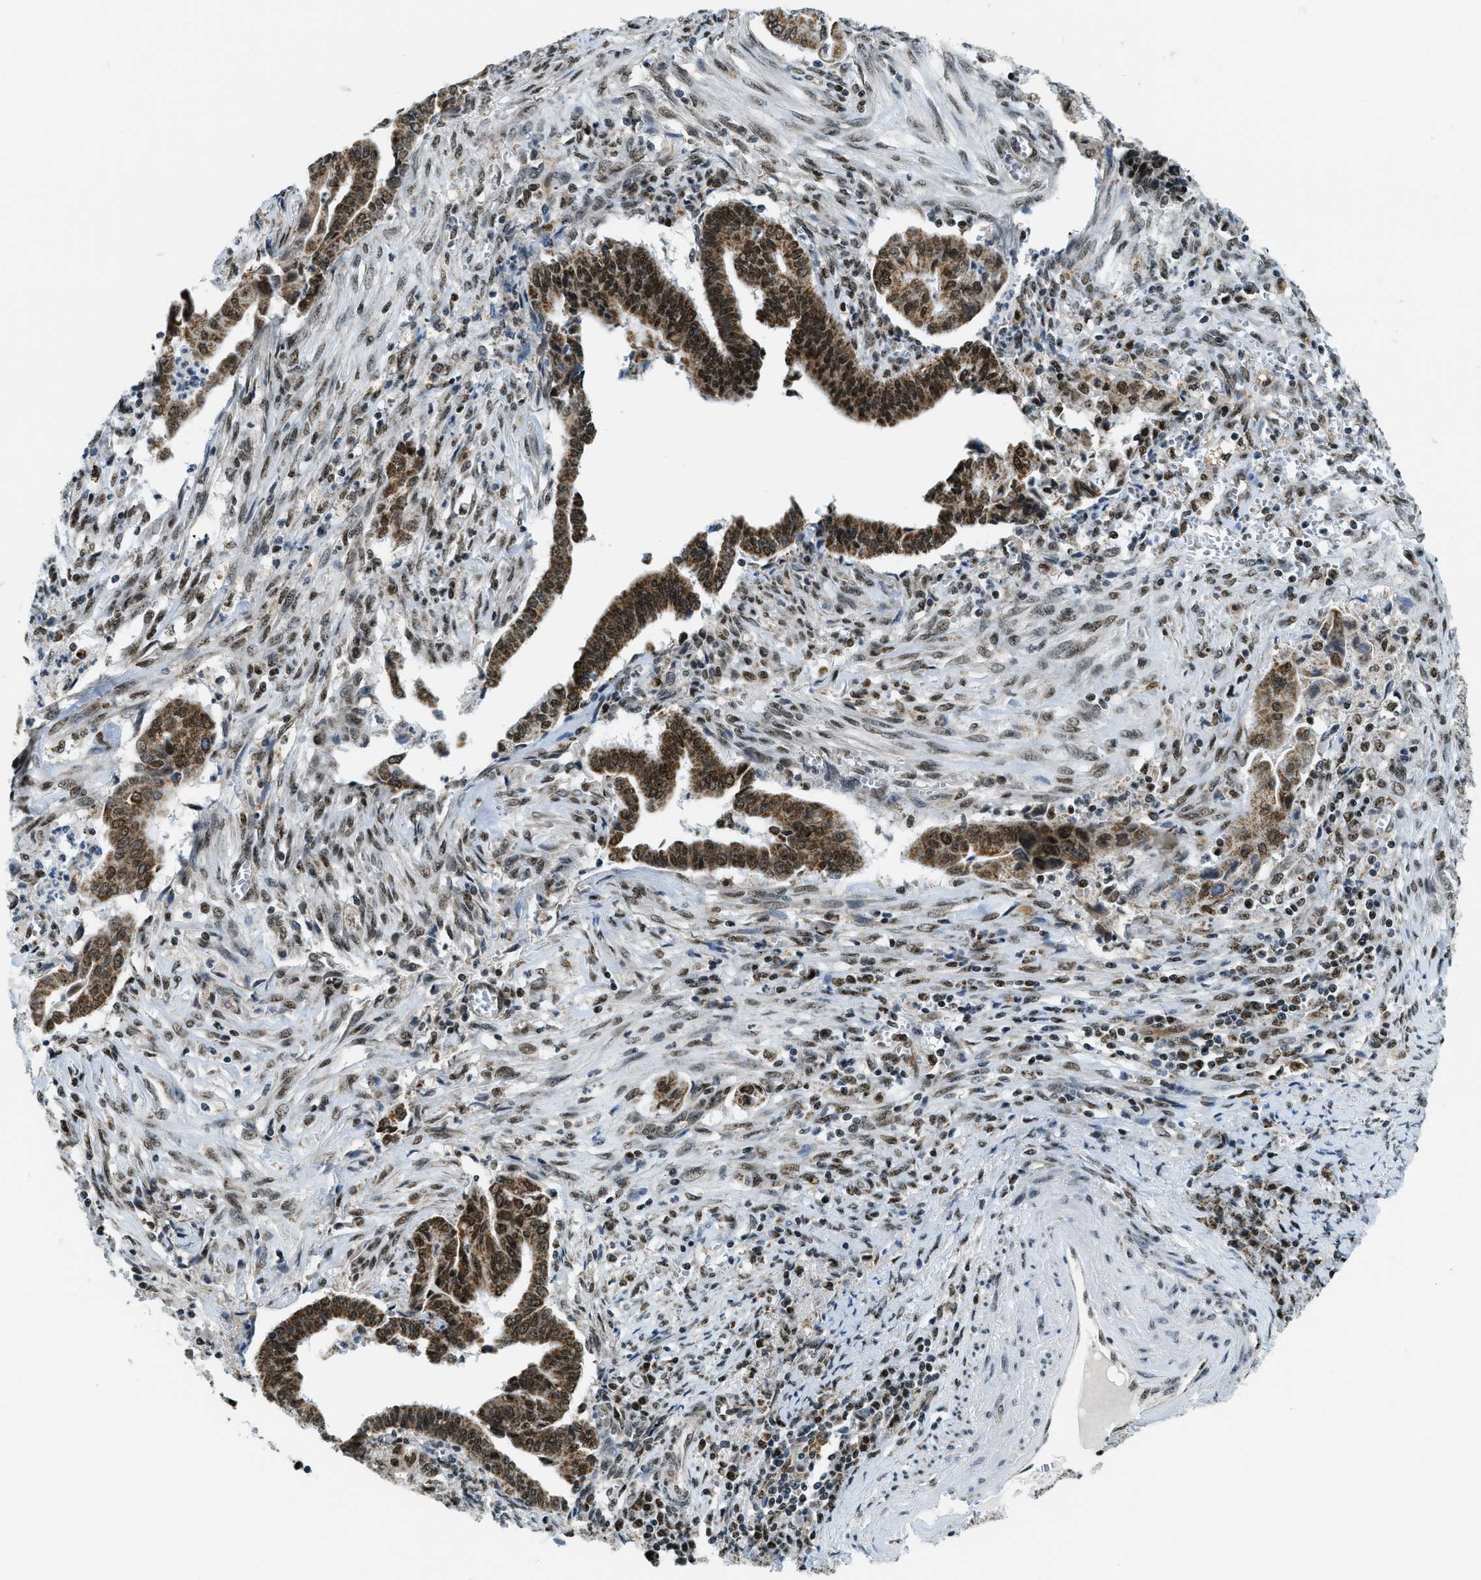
{"staining": {"intensity": "strong", "quantity": ">75%", "location": "cytoplasmic/membranous,nuclear"}, "tissue": "cervical cancer", "cell_type": "Tumor cells", "image_type": "cancer", "snomed": [{"axis": "morphology", "description": "Adenocarcinoma, NOS"}, {"axis": "topography", "description": "Cervix"}], "caption": "Brown immunohistochemical staining in human cervical cancer (adenocarcinoma) exhibits strong cytoplasmic/membranous and nuclear expression in about >75% of tumor cells. (Stains: DAB (3,3'-diaminobenzidine) in brown, nuclei in blue, Microscopy: brightfield microscopy at high magnification).", "gene": "SP100", "patient": {"sex": "female", "age": 44}}